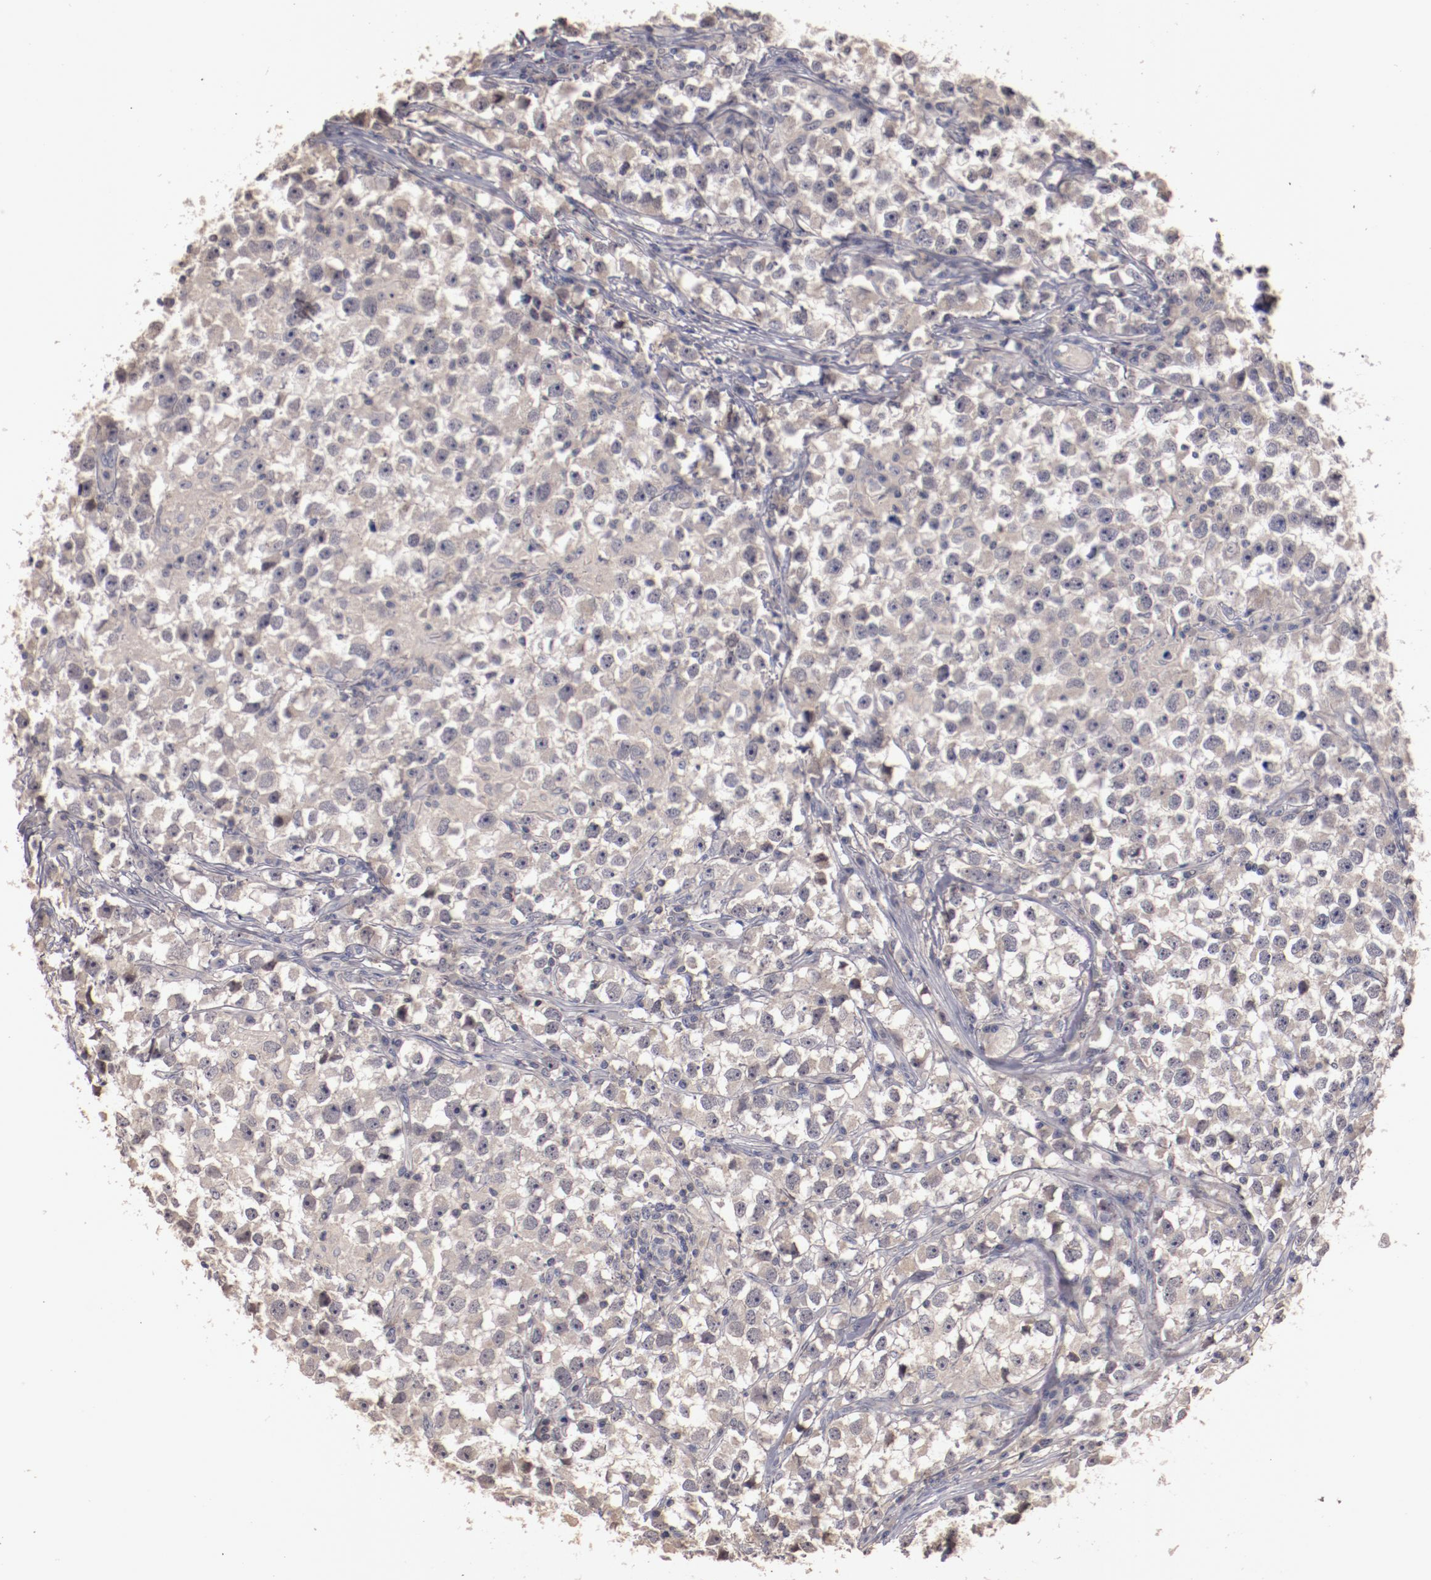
{"staining": {"intensity": "negative", "quantity": "none", "location": "none"}, "tissue": "testis cancer", "cell_type": "Tumor cells", "image_type": "cancer", "snomed": [{"axis": "morphology", "description": "Seminoma, NOS"}, {"axis": "topography", "description": "Testis"}], "caption": "DAB immunohistochemical staining of seminoma (testis) shows no significant expression in tumor cells.", "gene": "MBL2", "patient": {"sex": "male", "age": 33}}